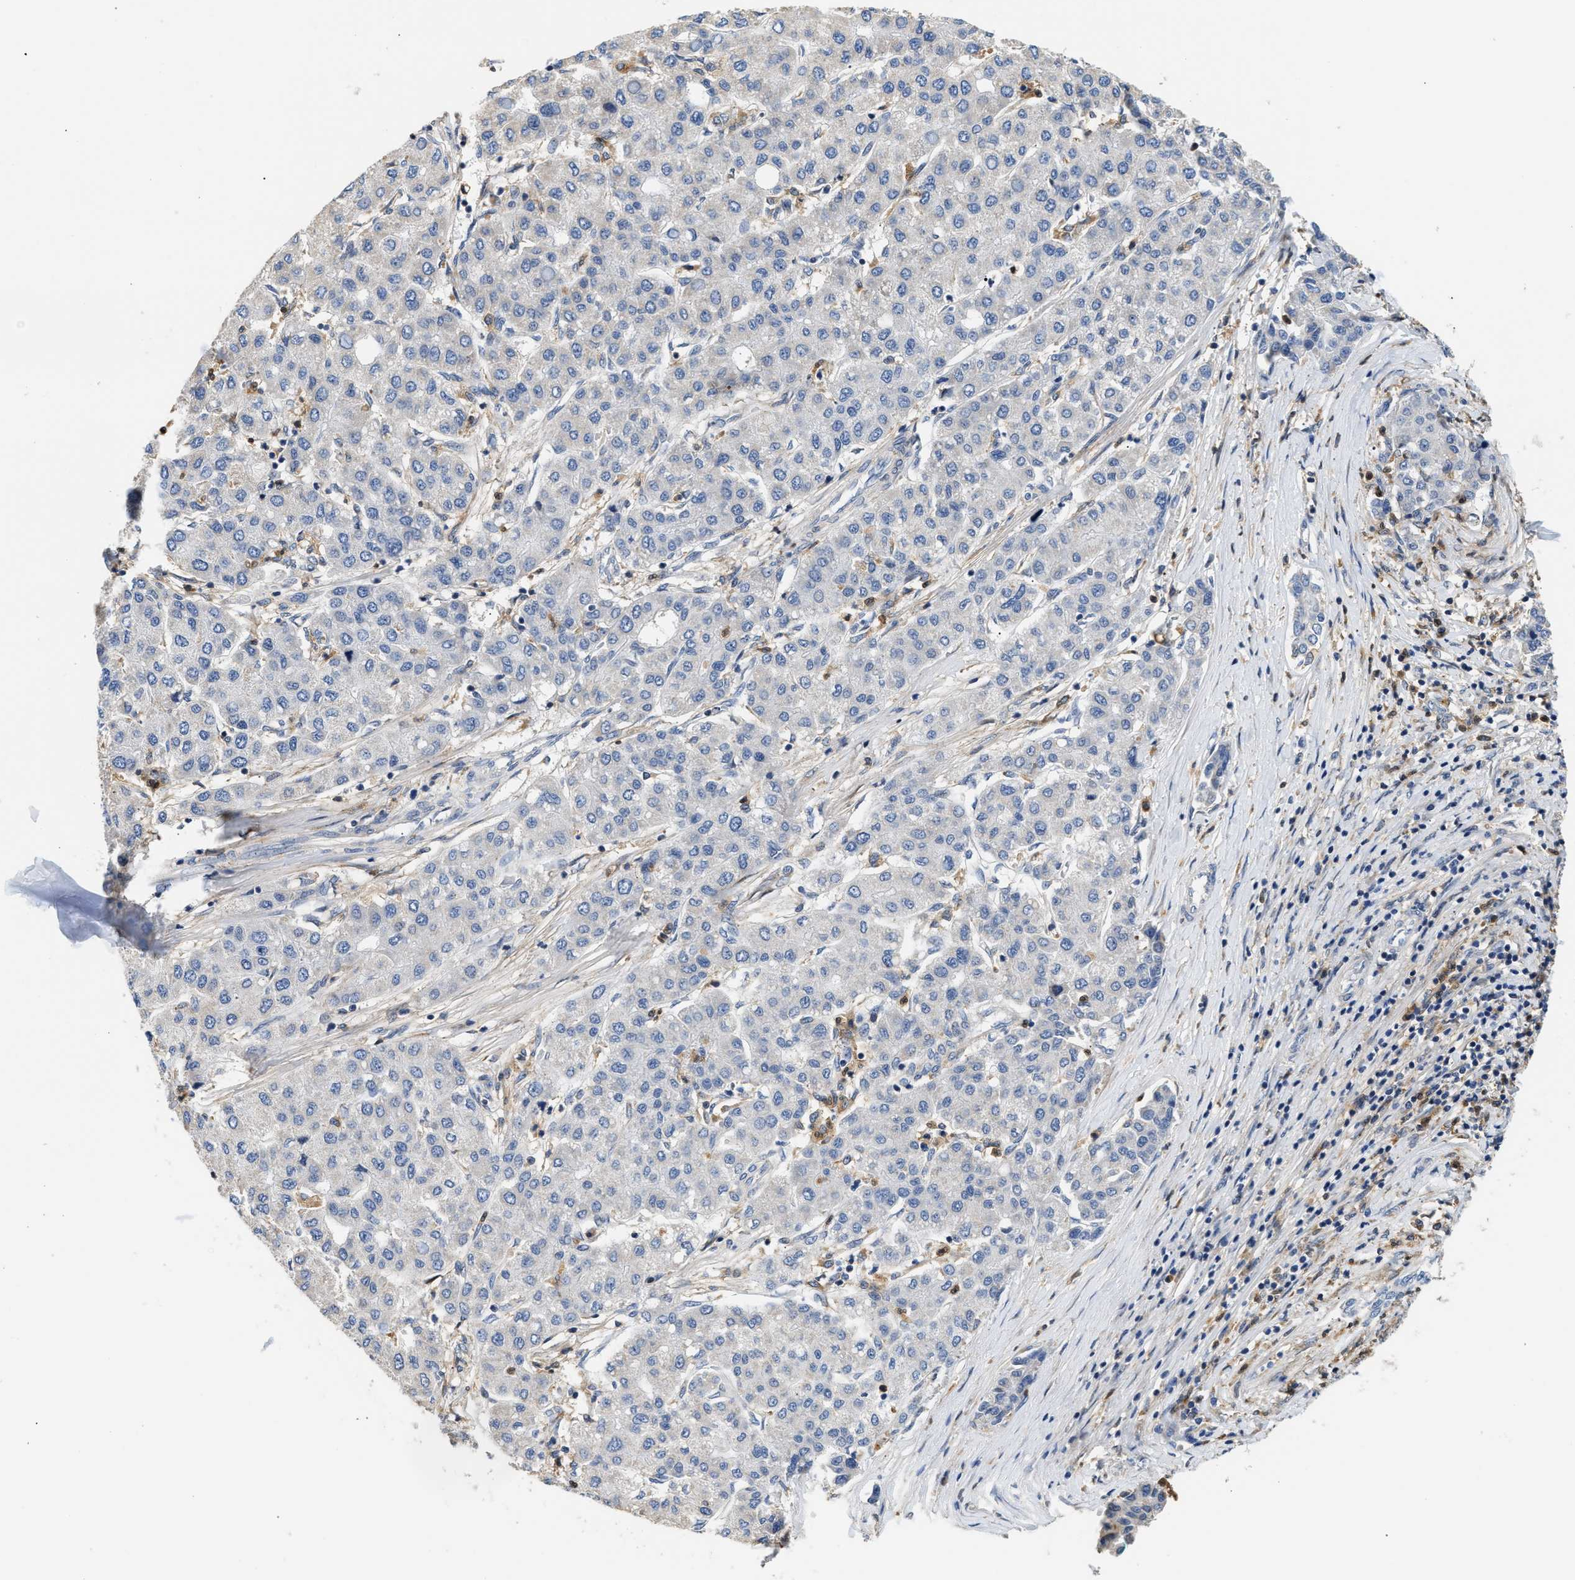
{"staining": {"intensity": "negative", "quantity": "none", "location": "none"}, "tissue": "liver cancer", "cell_type": "Tumor cells", "image_type": "cancer", "snomed": [{"axis": "morphology", "description": "Carcinoma, Hepatocellular, NOS"}, {"axis": "topography", "description": "Liver"}], "caption": "High power microscopy image of an immunohistochemistry micrograph of liver cancer (hepatocellular carcinoma), revealing no significant staining in tumor cells.", "gene": "RAB31", "patient": {"sex": "male", "age": 65}}